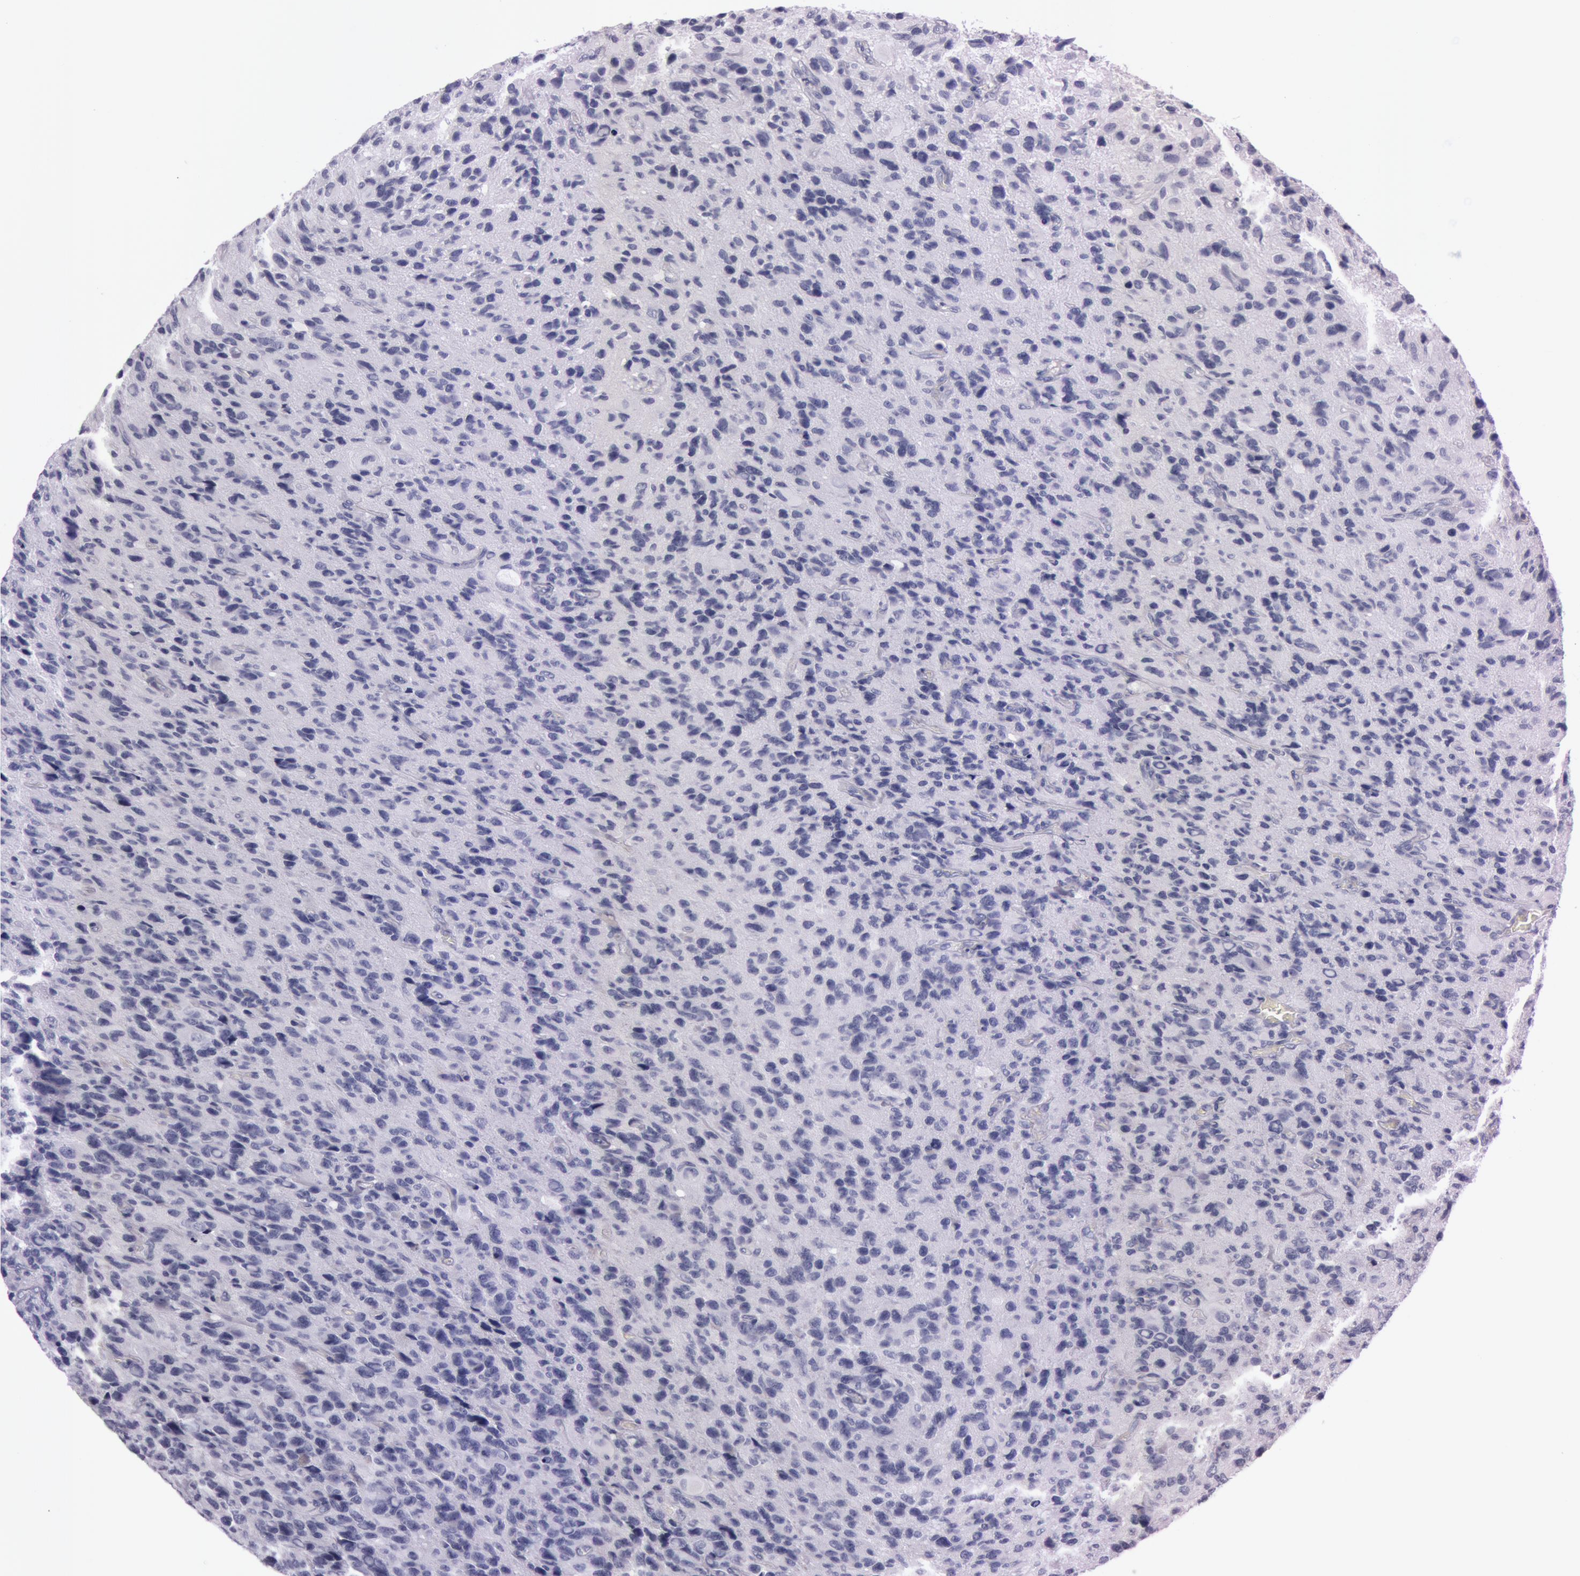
{"staining": {"intensity": "negative", "quantity": "none", "location": "none"}, "tissue": "glioma", "cell_type": "Tumor cells", "image_type": "cancer", "snomed": [{"axis": "morphology", "description": "Glioma, malignant, High grade"}, {"axis": "topography", "description": "Brain"}], "caption": "IHC histopathology image of neoplastic tissue: malignant glioma (high-grade) stained with DAB (3,3'-diaminobenzidine) reveals no significant protein staining in tumor cells.", "gene": "S100A7", "patient": {"sex": "male", "age": 77}}